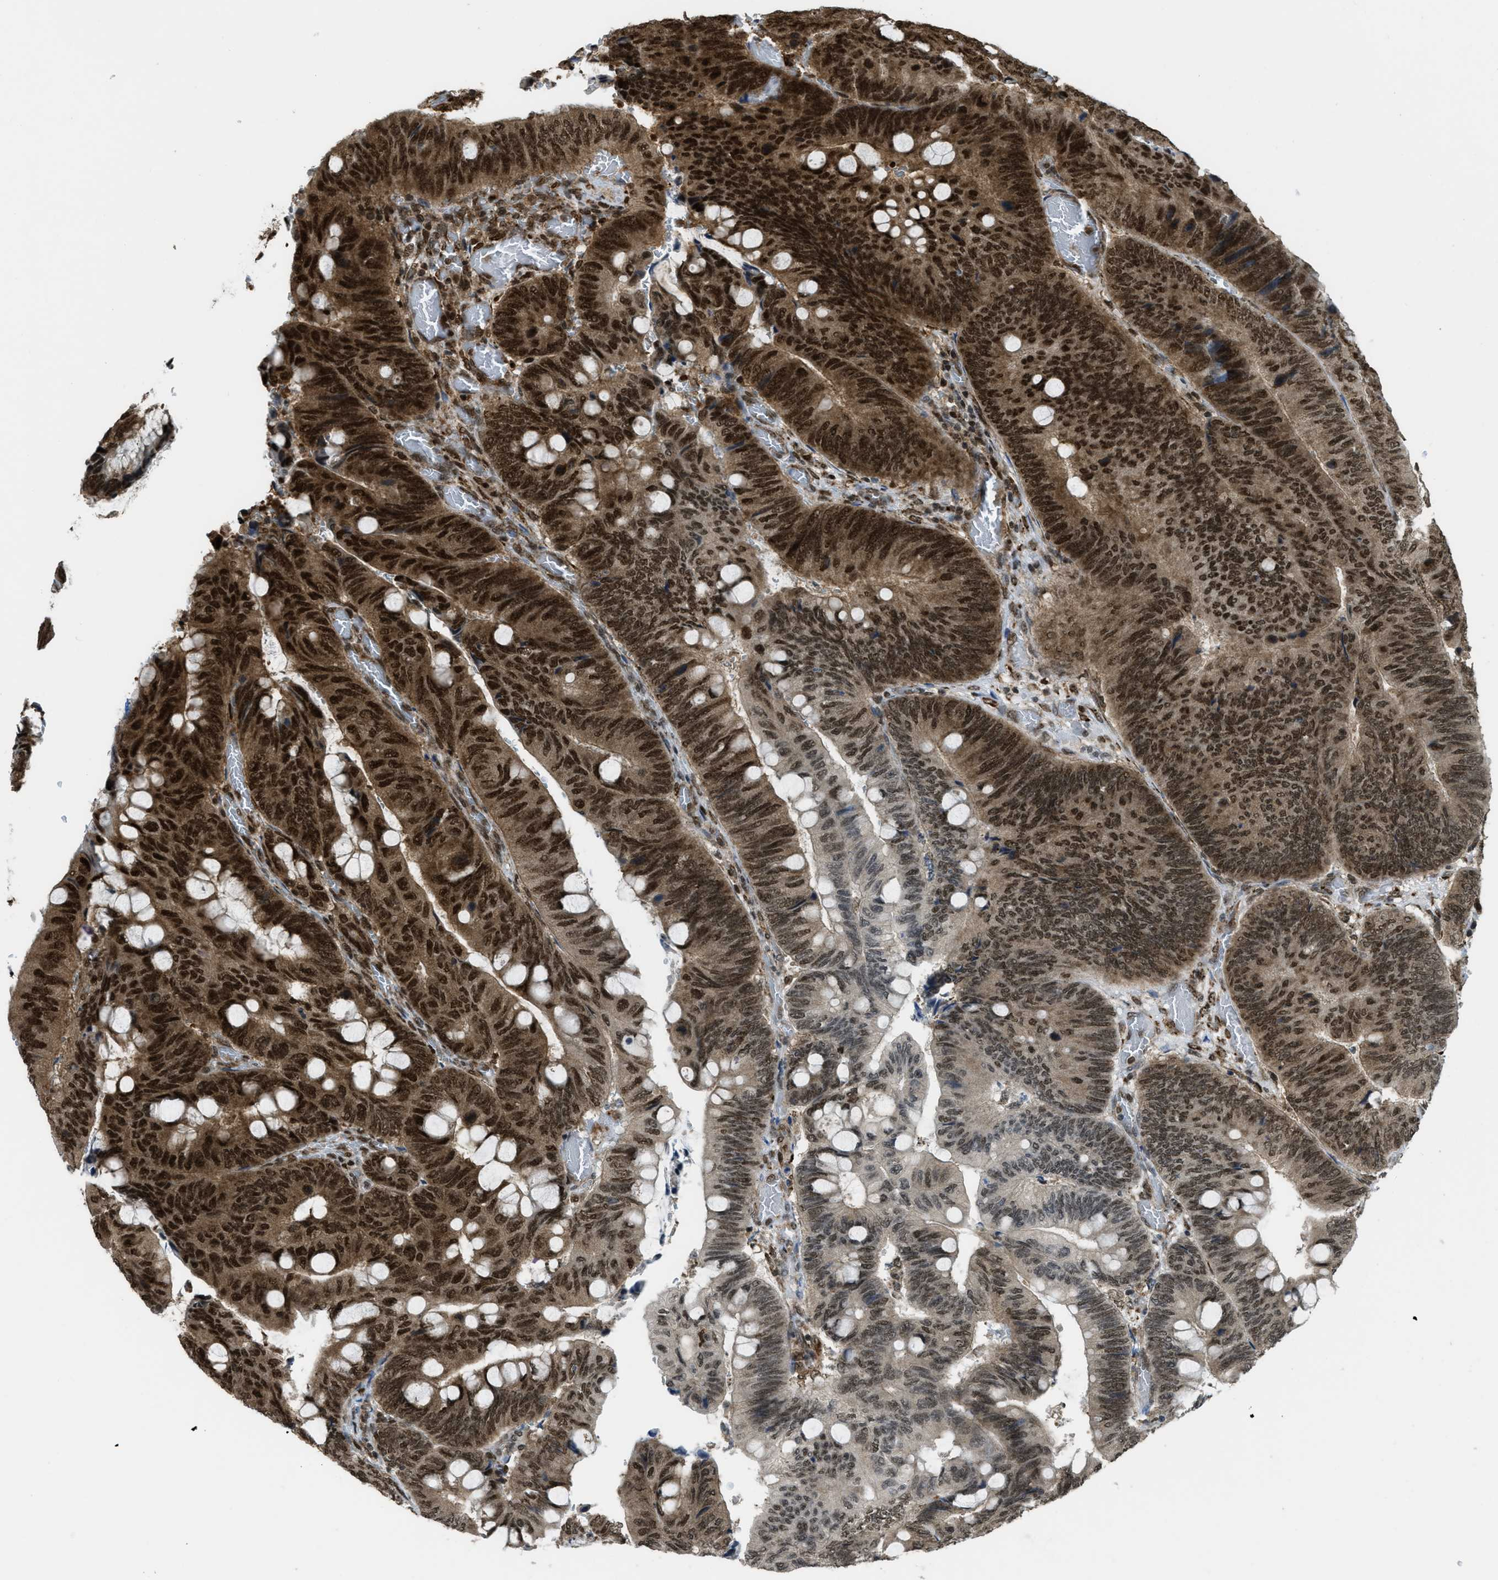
{"staining": {"intensity": "strong", "quantity": ">75%", "location": "cytoplasmic/membranous,nuclear"}, "tissue": "colorectal cancer", "cell_type": "Tumor cells", "image_type": "cancer", "snomed": [{"axis": "morphology", "description": "Normal tissue, NOS"}, {"axis": "morphology", "description": "Adenocarcinoma, NOS"}, {"axis": "topography", "description": "Rectum"}], "caption": "Tumor cells exhibit high levels of strong cytoplasmic/membranous and nuclear positivity in about >75% of cells in human colorectal adenocarcinoma.", "gene": "TNPO1", "patient": {"sex": "male", "age": 92}}